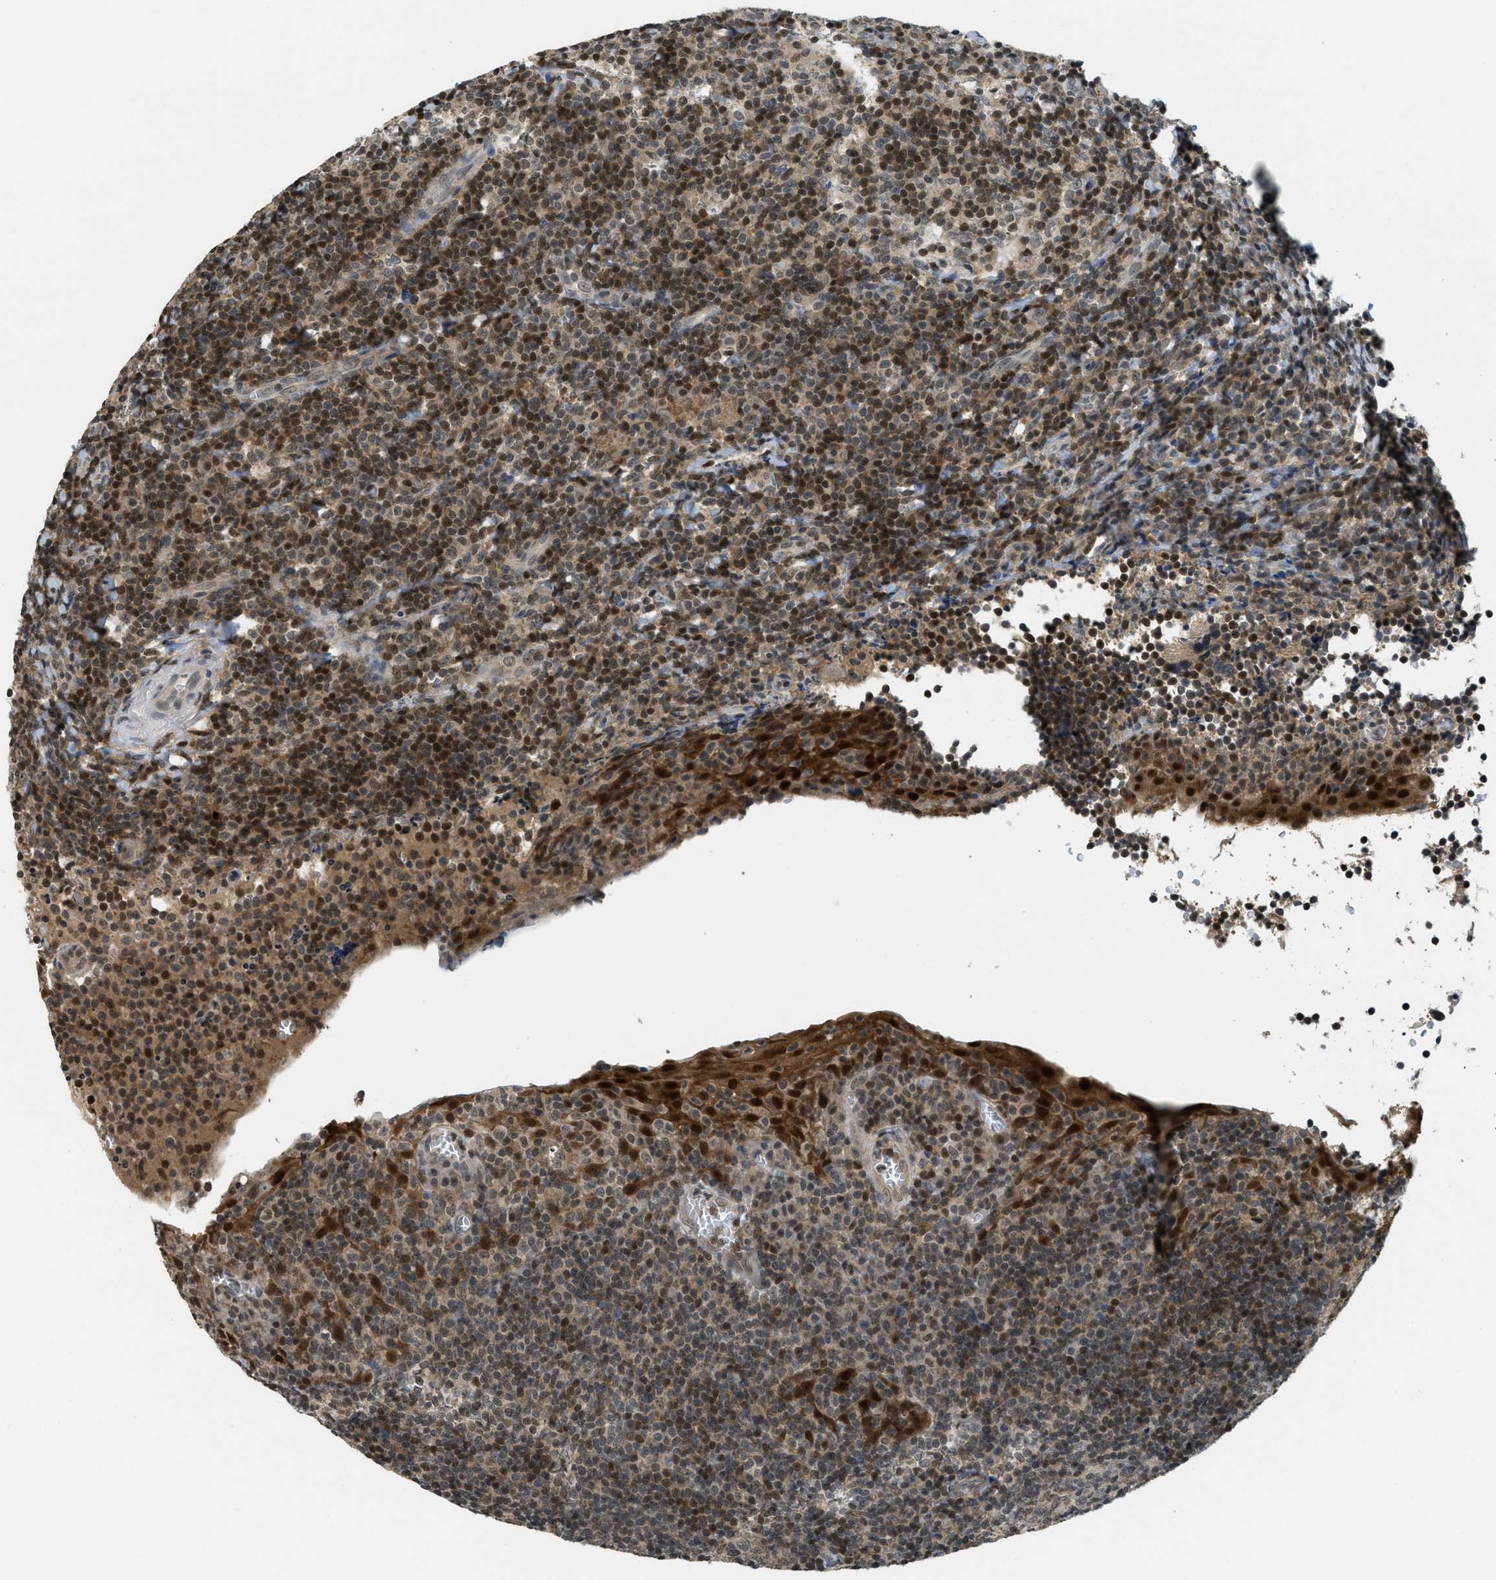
{"staining": {"intensity": "weak", "quantity": ">75%", "location": "cytoplasmic/membranous,nuclear"}, "tissue": "tonsil", "cell_type": "Germinal center cells", "image_type": "normal", "snomed": [{"axis": "morphology", "description": "Normal tissue, NOS"}, {"axis": "topography", "description": "Tonsil"}], "caption": "IHC histopathology image of benign tonsil: human tonsil stained using IHC reveals low levels of weak protein expression localized specifically in the cytoplasmic/membranous,nuclear of germinal center cells, appearing as a cytoplasmic/membranous,nuclear brown color.", "gene": "DNAJB1", "patient": {"sex": "male", "age": 37}}